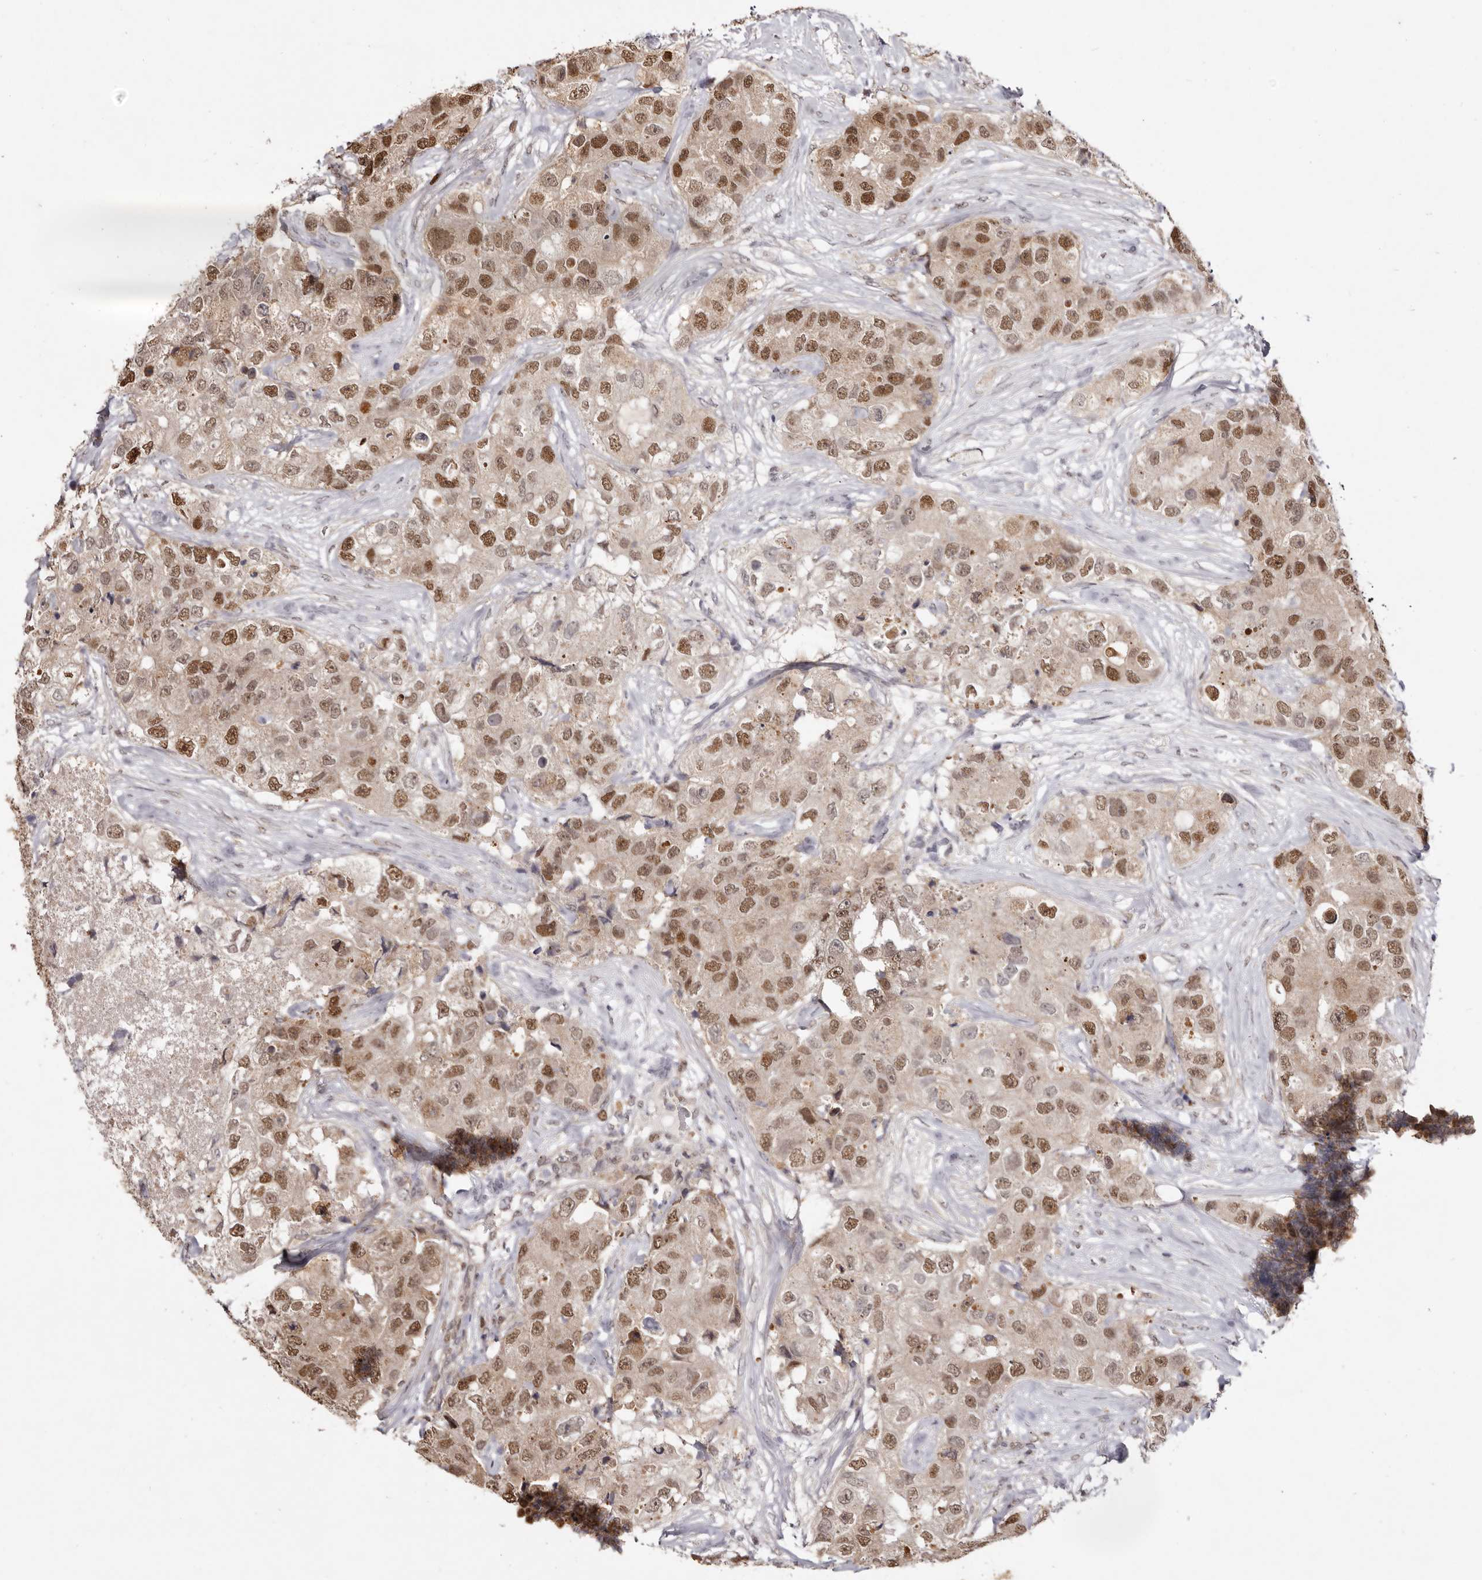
{"staining": {"intensity": "moderate", "quantity": ">75%", "location": "nuclear"}, "tissue": "breast cancer", "cell_type": "Tumor cells", "image_type": "cancer", "snomed": [{"axis": "morphology", "description": "Duct carcinoma"}, {"axis": "topography", "description": "Breast"}], "caption": "Intraductal carcinoma (breast) stained with DAB (3,3'-diaminobenzidine) immunohistochemistry (IHC) displays medium levels of moderate nuclear expression in approximately >75% of tumor cells.", "gene": "NOTCH1", "patient": {"sex": "female", "age": 62}}